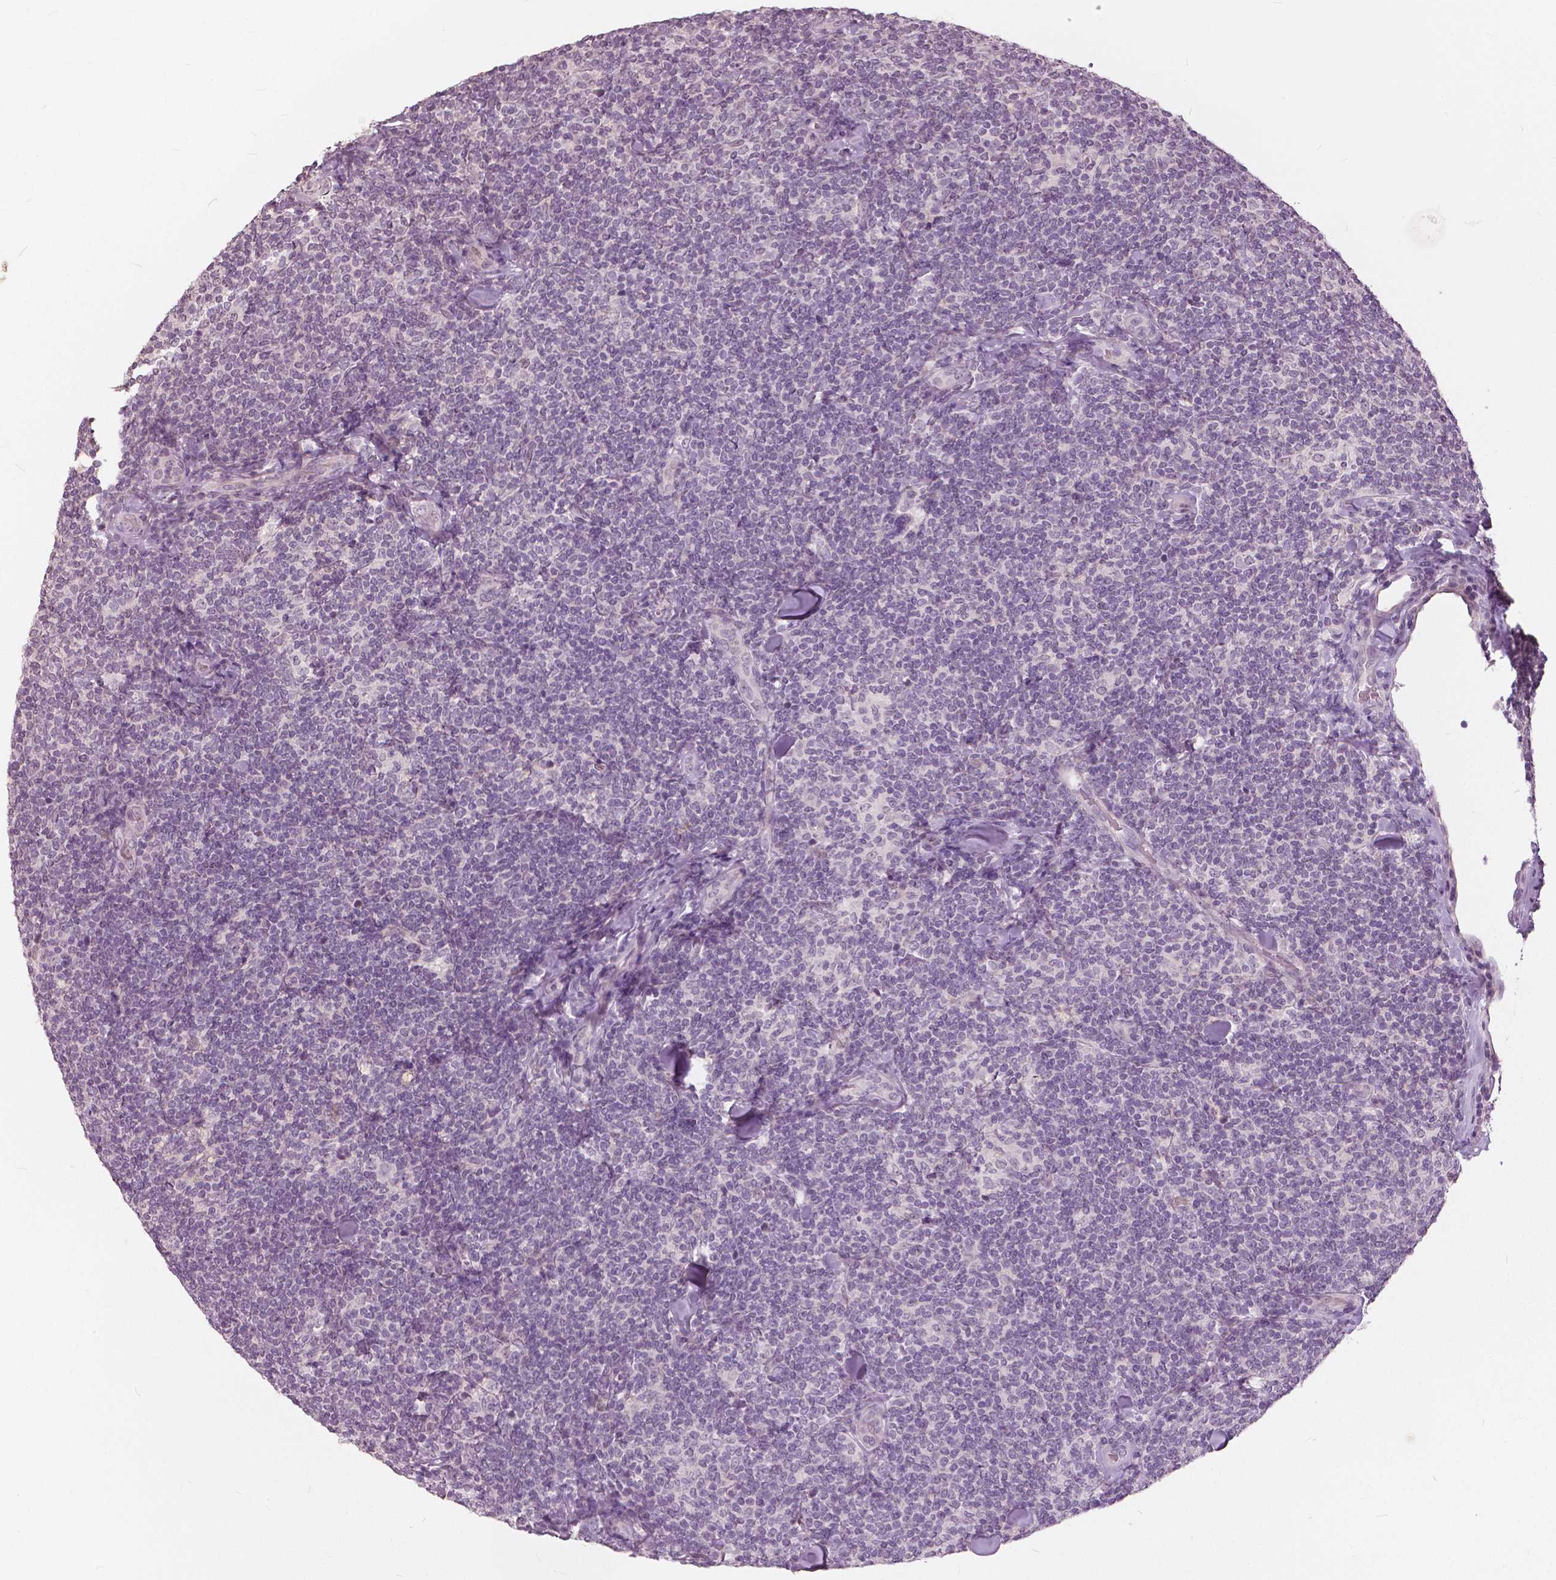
{"staining": {"intensity": "negative", "quantity": "none", "location": "none"}, "tissue": "lymphoma", "cell_type": "Tumor cells", "image_type": "cancer", "snomed": [{"axis": "morphology", "description": "Malignant lymphoma, non-Hodgkin's type, Low grade"}, {"axis": "topography", "description": "Lymph node"}], "caption": "Human lymphoma stained for a protein using immunohistochemistry (IHC) demonstrates no positivity in tumor cells.", "gene": "NANOG", "patient": {"sex": "female", "age": 56}}